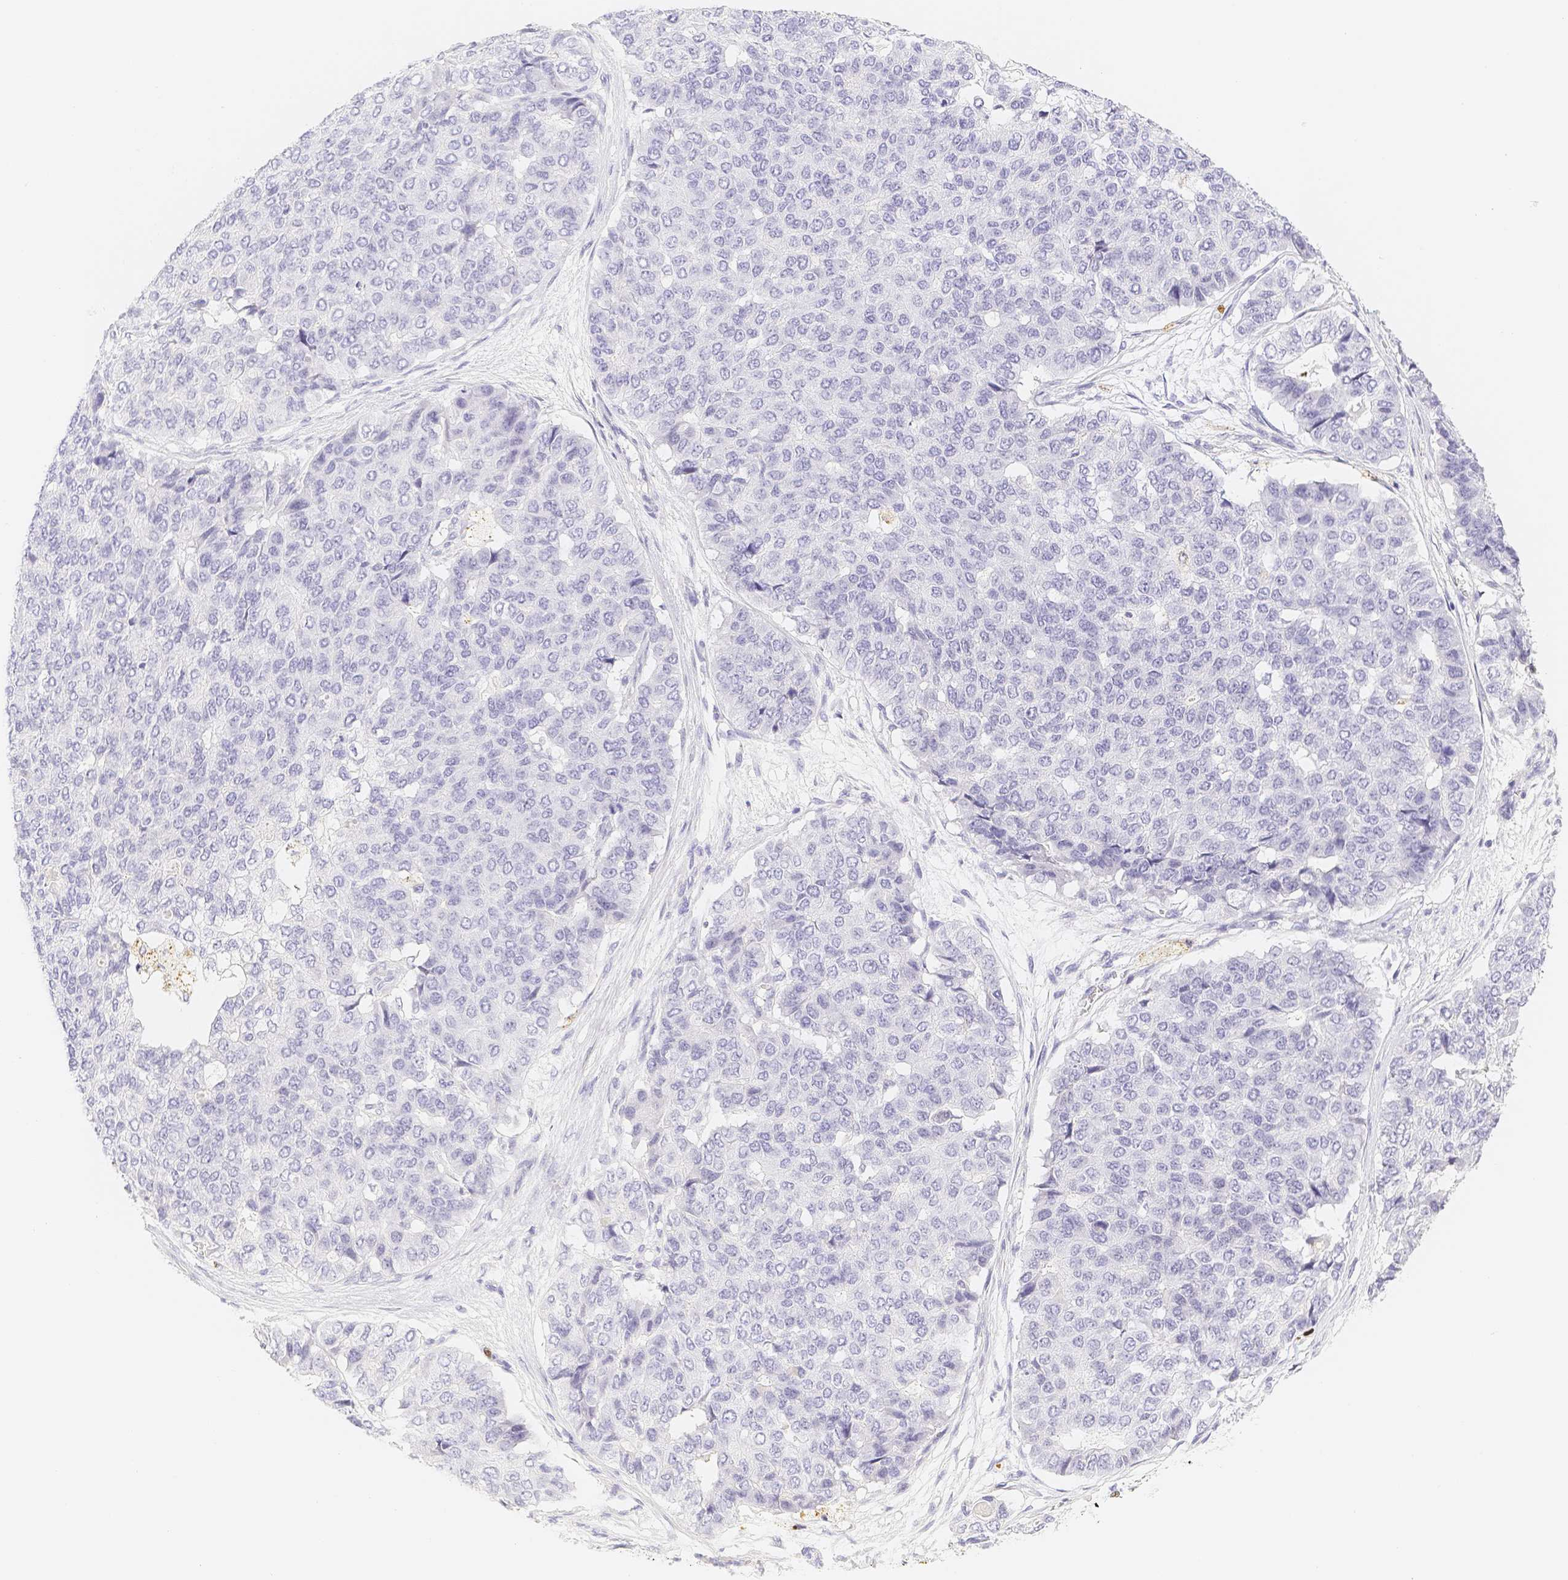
{"staining": {"intensity": "negative", "quantity": "none", "location": "none"}, "tissue": "pancreatic cancer", "cell_type": "Tumor cells", "image_type": "cancer", "snomed": [{"axis": "morphology", "description": "Adenocarcinoma, NOS"}, {"axis": "topography", "description": "Pancreas"}], "caption": "This image is of adenocarcinoma (pancreatic) stained with immunohistochemistry to label a protein in brown with the nuclei are counter-stained blue. There is no positivity in tumor cells. (DAB (3,3'-diaminobenzidine) immunohistochemistry with hematoxylin counter stain).", "gene": "PADI4", "patient": {"sex": "male", "age": 50}}